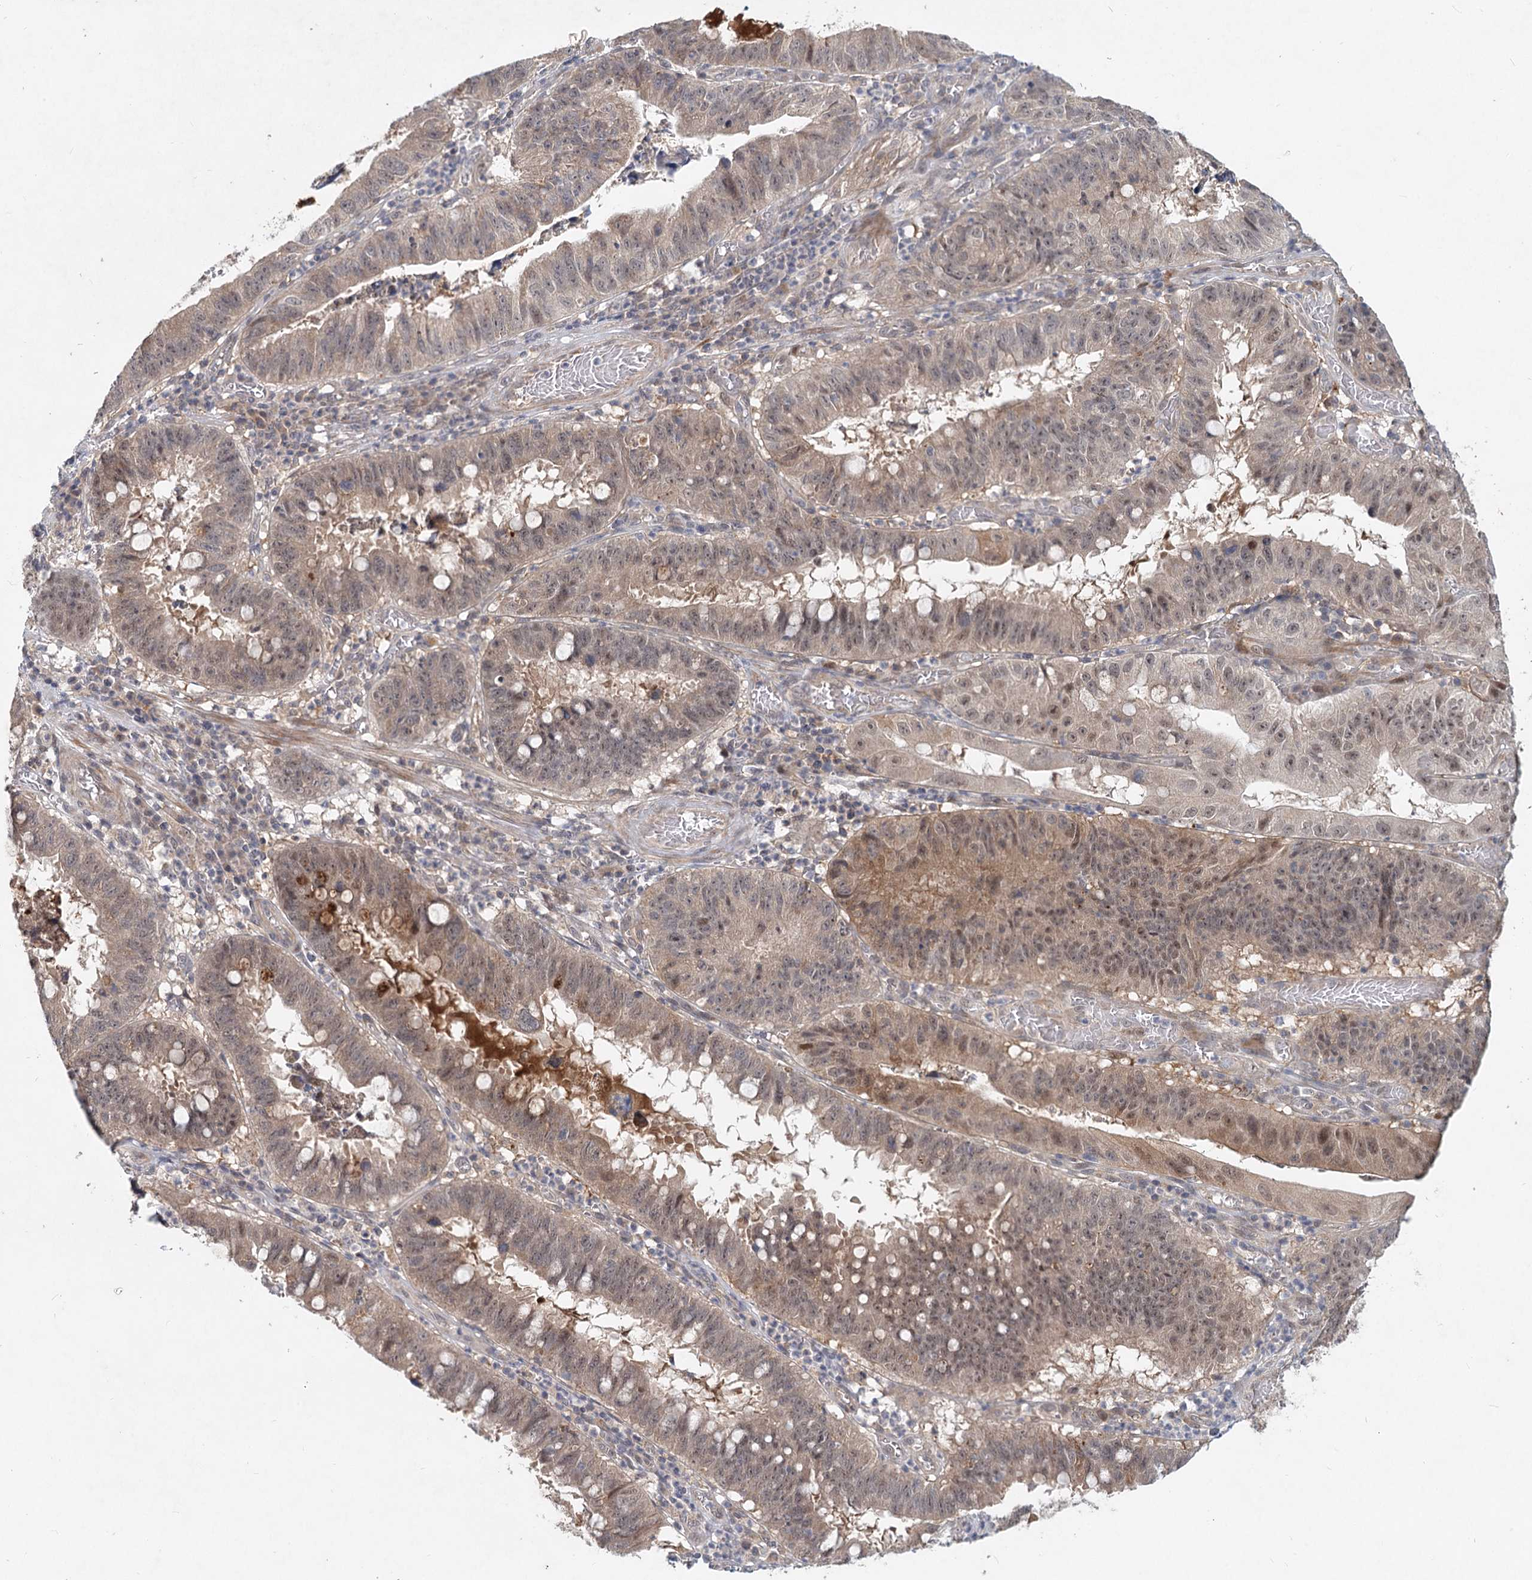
{"staining": {"intensity": "moderate", "quantity": ">75%", "location": "cytoplasmic/membranous,nuclear"}, "tissue": "stomach cancer", "cell_type": "Tumor cells", "image_type": "cancer", "snomed": [{"axis": "morphology", "description": "Adenocarcinoma, NOS"}, {"axis": "topography", "description": "Stomach"}], "caption": "This is a micrograph of immunohistochemistry (IHC) staining of stomach cancer, which shows moderate staining in the cytoplasmic/membranous and nuclear of tumor cells.", "gene": "AP3B1", "patient": {"sex": "male", "age": 59}}